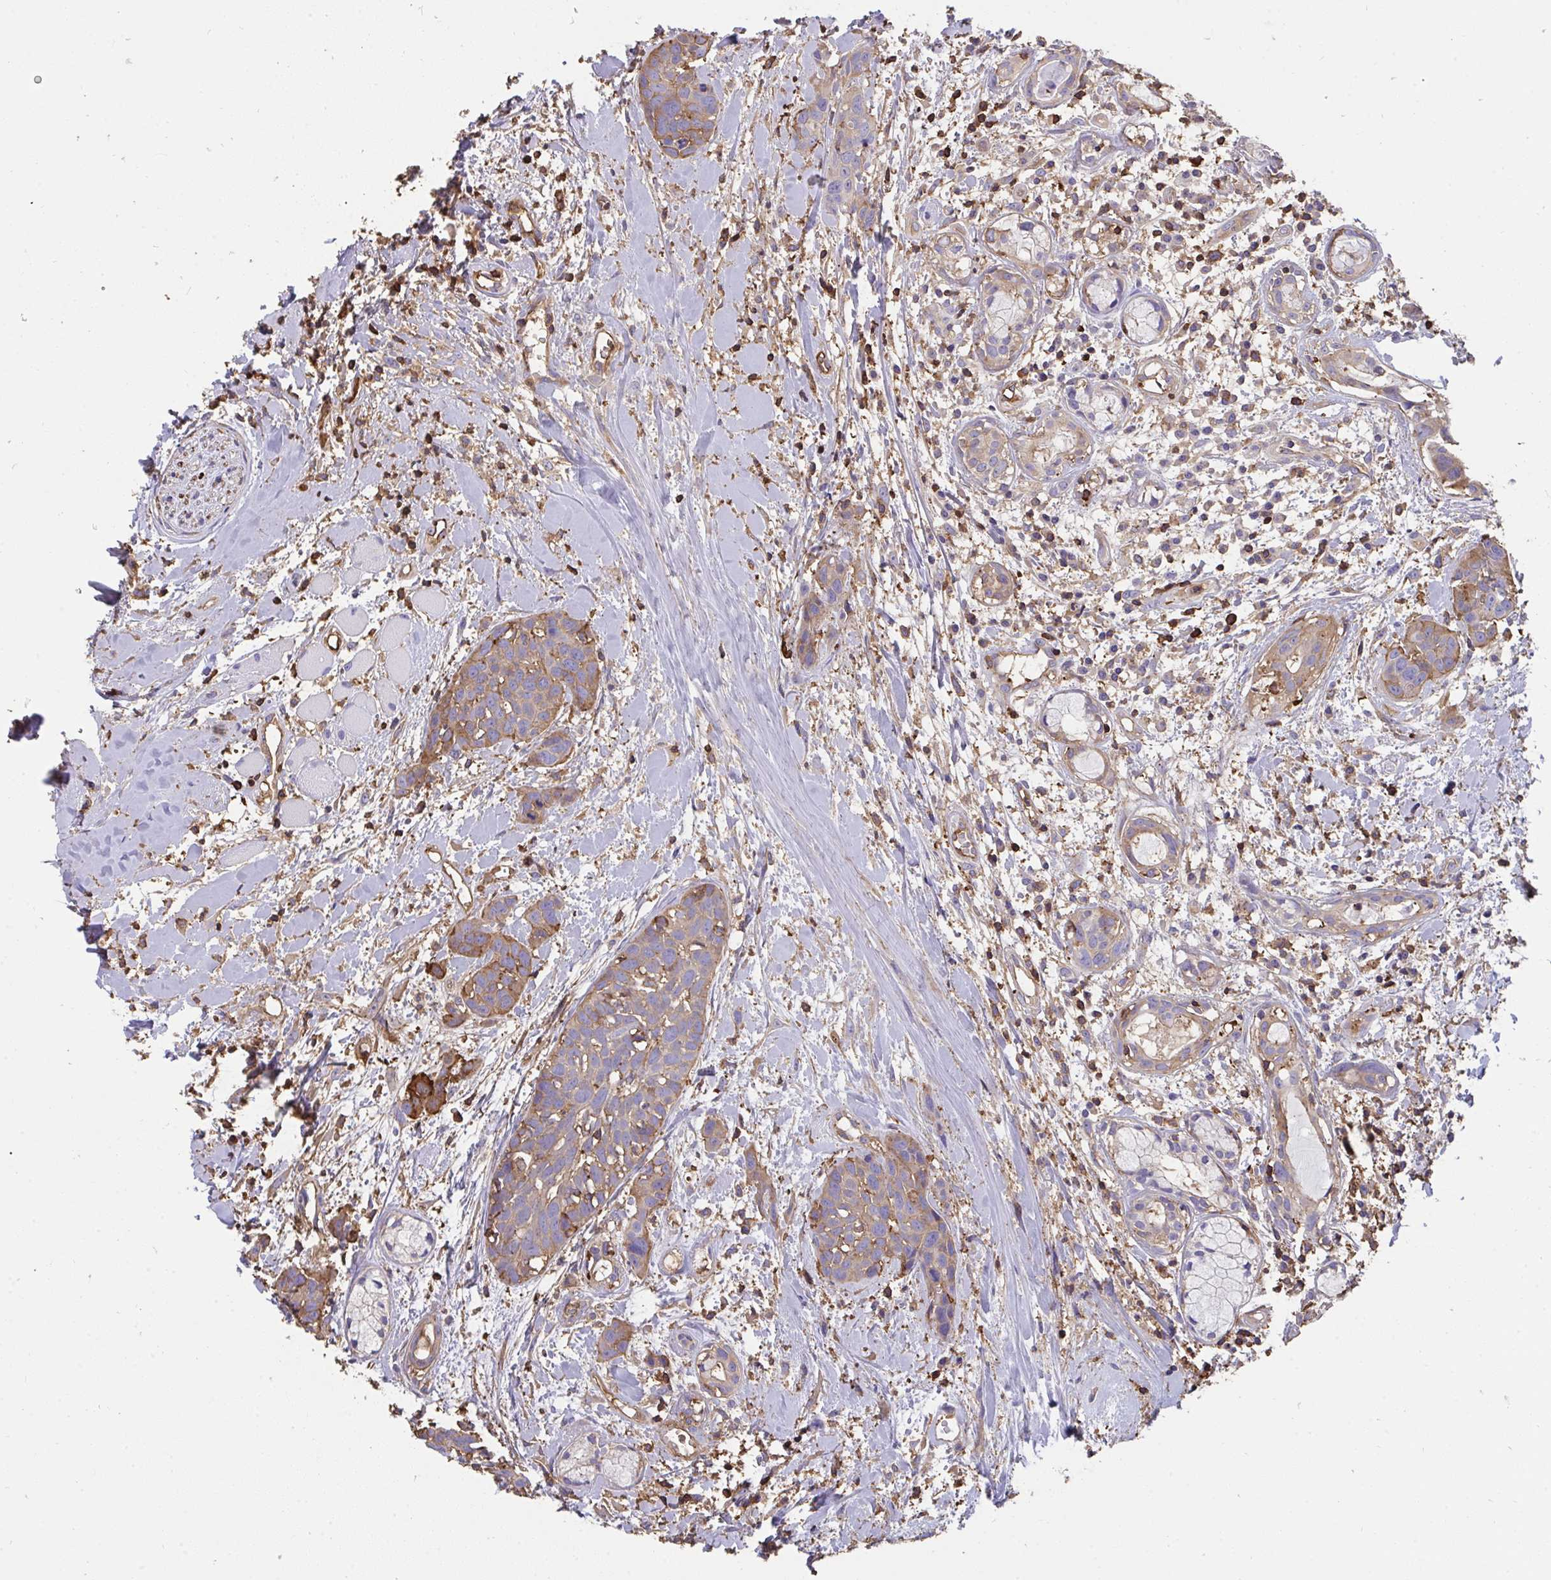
{"staining": {"intensity": "weak", "quantity": "<25%", "location": "cytoplasmic/membranous"}, "tissue": "head and neck cancer", "cell_type": "Tumor cells", "image_type": "cancer", "snomed": [{"axis": "morphology", "description": "Squamous cell carcinoma, NOS"}, {"axis": "topography", "description": "Head-Neck"}], "caption": "The micrograph demonstrates no staining of tumor cells in head and neck cancer.", "gene": "CFL1", "patient": {"sex": "female", "age": 50}}